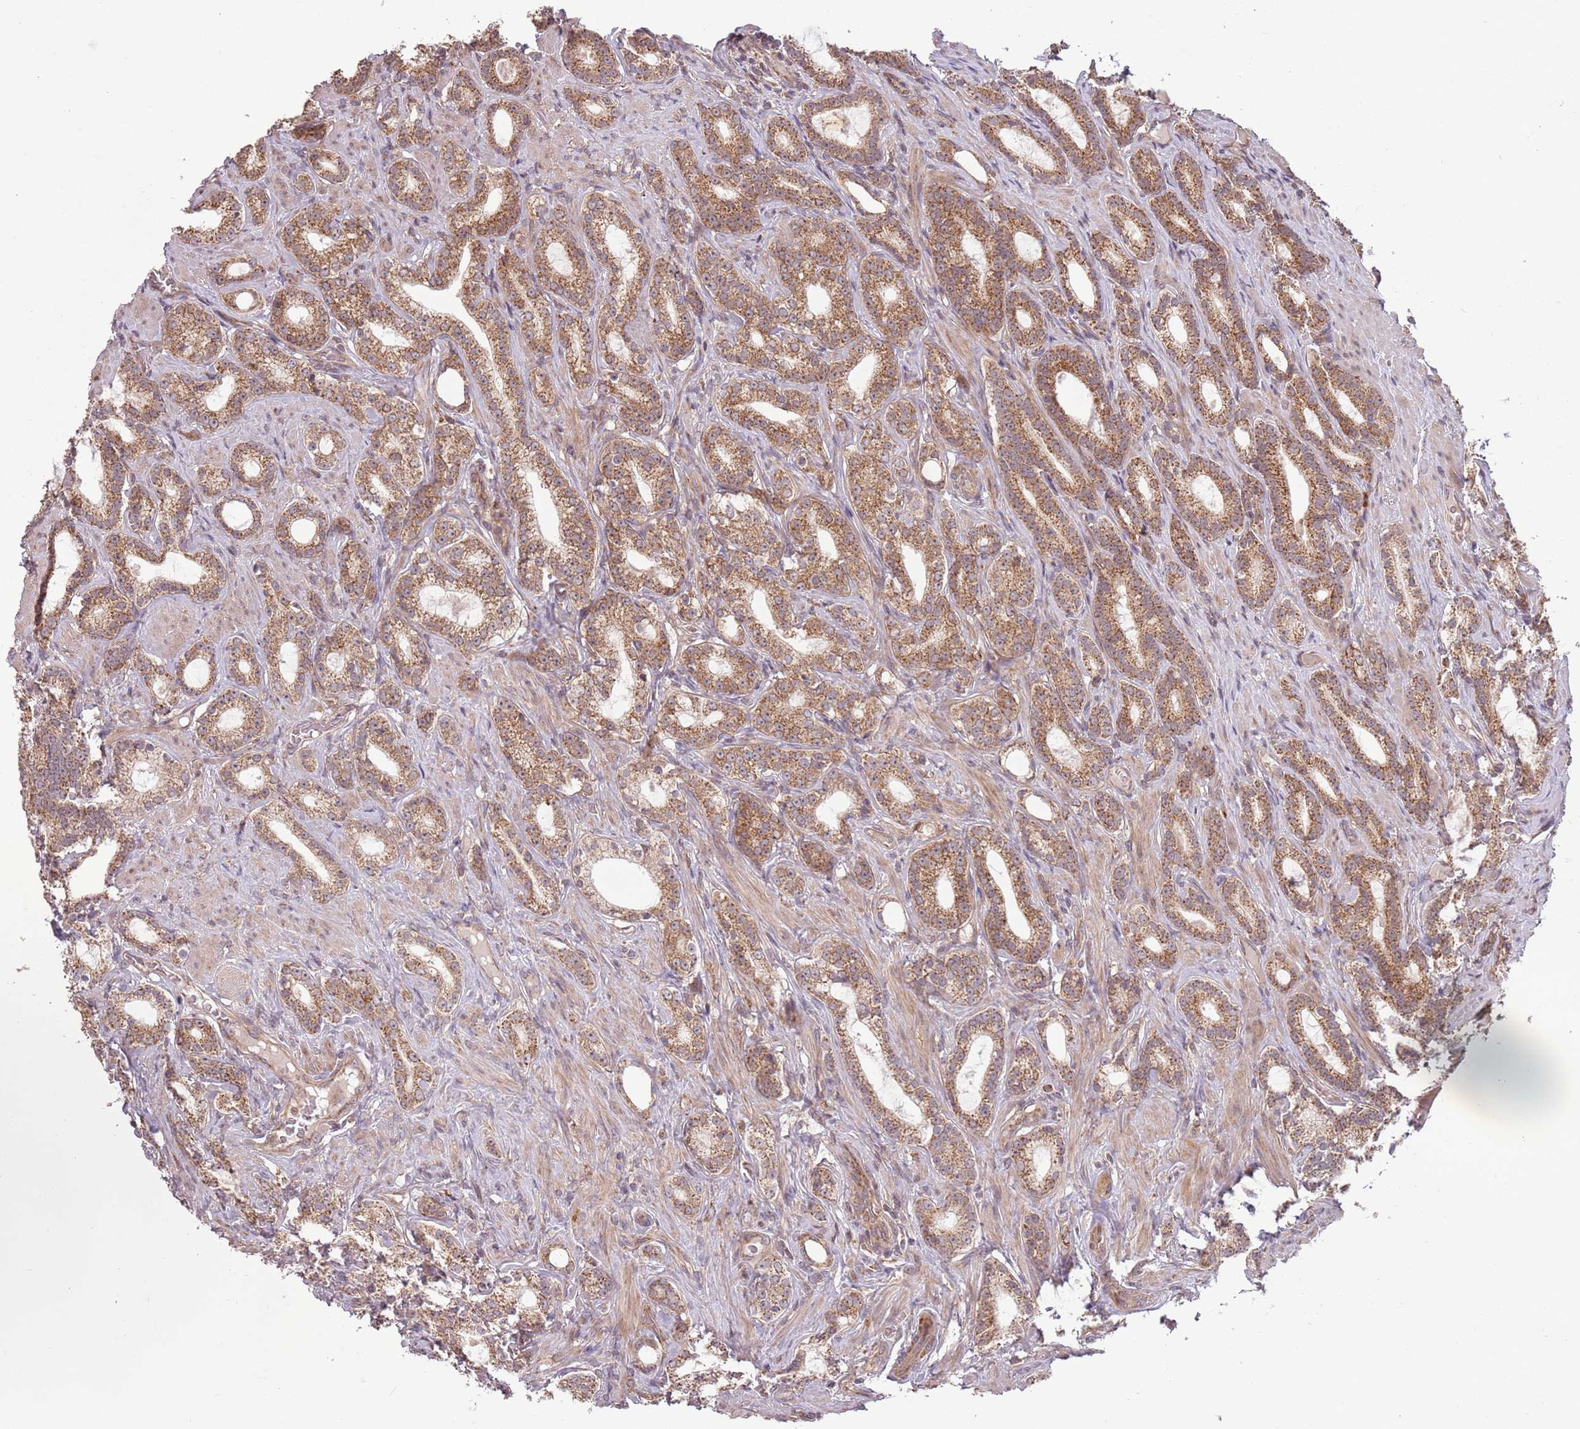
{"staining": {"intensity": "moderate", "quantity": ">75%", "location": "cytoplasmic/membranous"}, "tissue": "prostate cancer", "cell_type": "Tumor cells", "image_type": "cancer", "snomed": [{"axis": "morphology", "description": "Adenocarcinoma, Low grade"}, {"axis": "topography", "description": "Prostate"}], "caption": "Protein expression by IHC shows moderate cytoplasmic/membranous positivity in about >75% of tumor cells in adenocarcinoma (low-grade) (prostate).", "gene": "RNF181", "patient": {"sex": "male", "age": 71}}